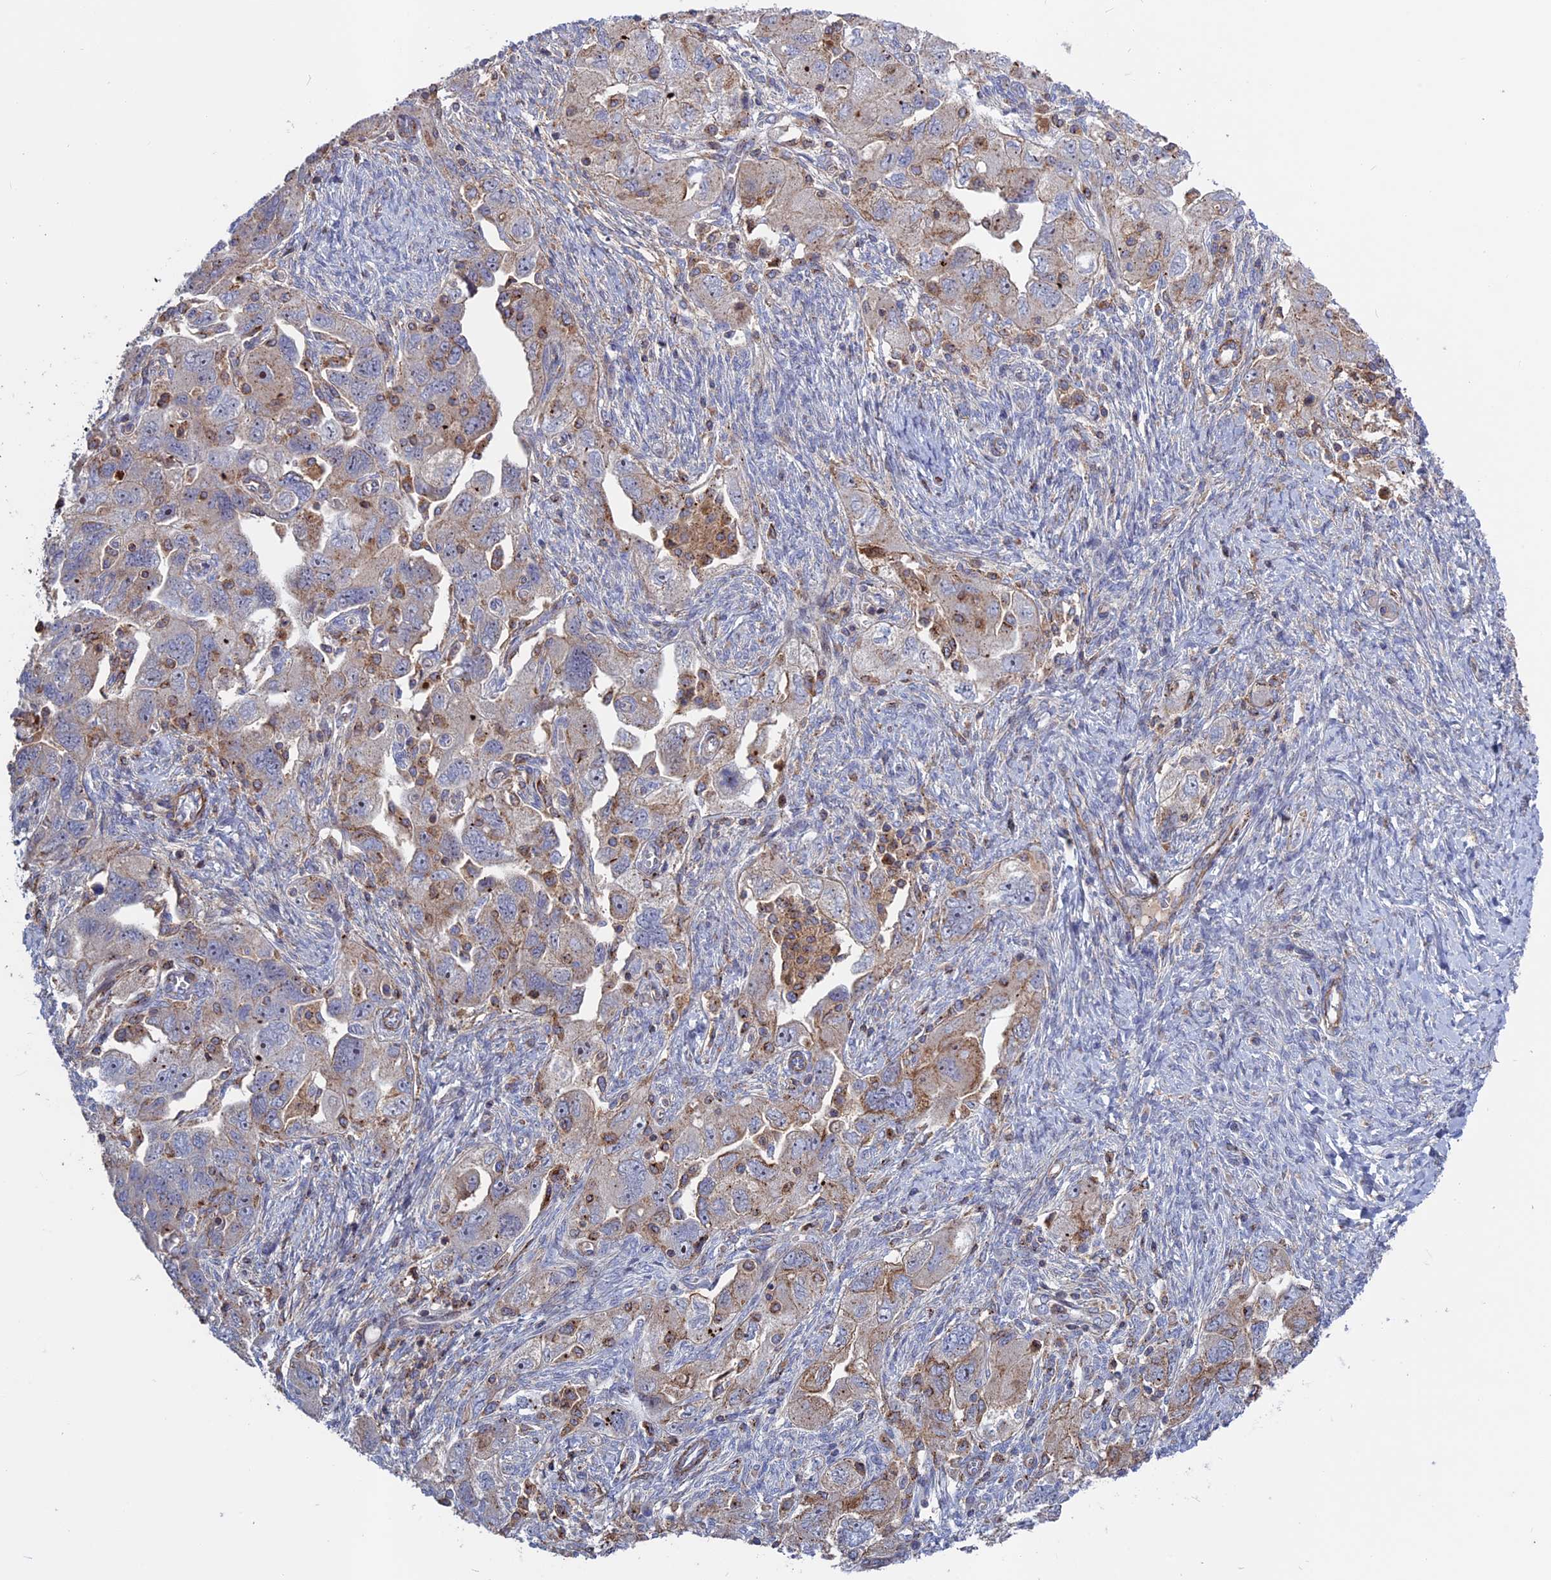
{"staining": {"intensity": "weak", "quantity": "25%-75%", "location": "cytoplasmic/membranous"}, "tissue": "ovarian cancer", "cell_type": "Tumor cells", "image_type": "cancer", "snomed": [{"axis": "morphology", "description": "Carcinoma, NOS"}, {"axis": "morphology", "description": "Cystadenocarcinoma, serous, NOS"}, {"axis": "topography", "description": "Ovary"}], "caption": "A micrograph of ovarian cancer (serous cystadenocarcinoma) stained for a protein demonstrates weak cytoplasmic/membranous brown staining in tumor cells.", "gene": "LYPD5", "patient": {"sex": "female", "age": 69}}